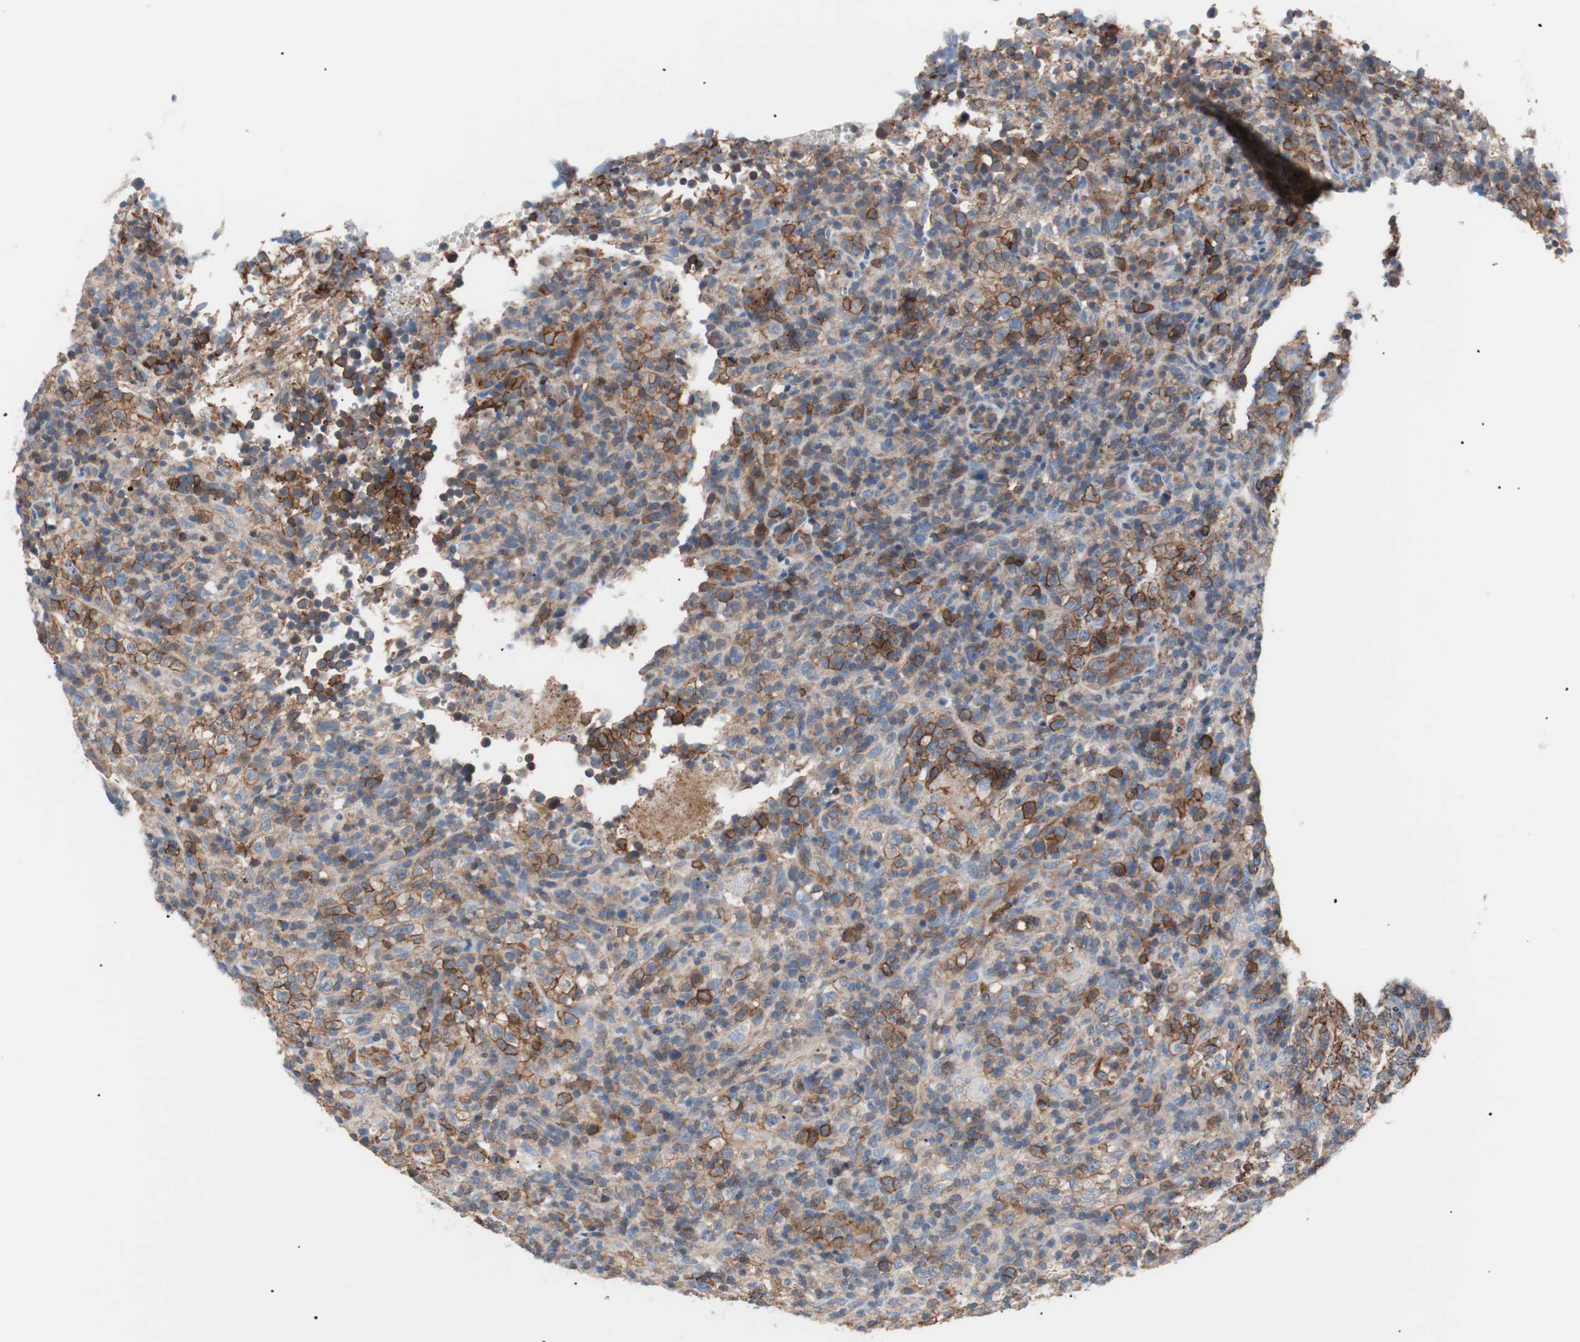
{"staining": {"intensity": "moderate", "quantity": "25%-75%", "location": "cytoplasmic/membranous"}, "tissue": "lymphoma", "cell_type": "Tumor cells", "image_type": "cancer", "snomed": [{"axis": "morphology", "description": "Malignant lymphoma, non-Hodgkin's type, High grade"}, {"axis": "topography", "description": "Lymph node"}], "caption": "Moderate cytoplasmic/membranous positivity for a protein is appreciated in approximately 25%-75% of tumor cells of lymphoma using IHC.", "gene": "GPR160", "patient": {"sex": "female", "age": 76}}